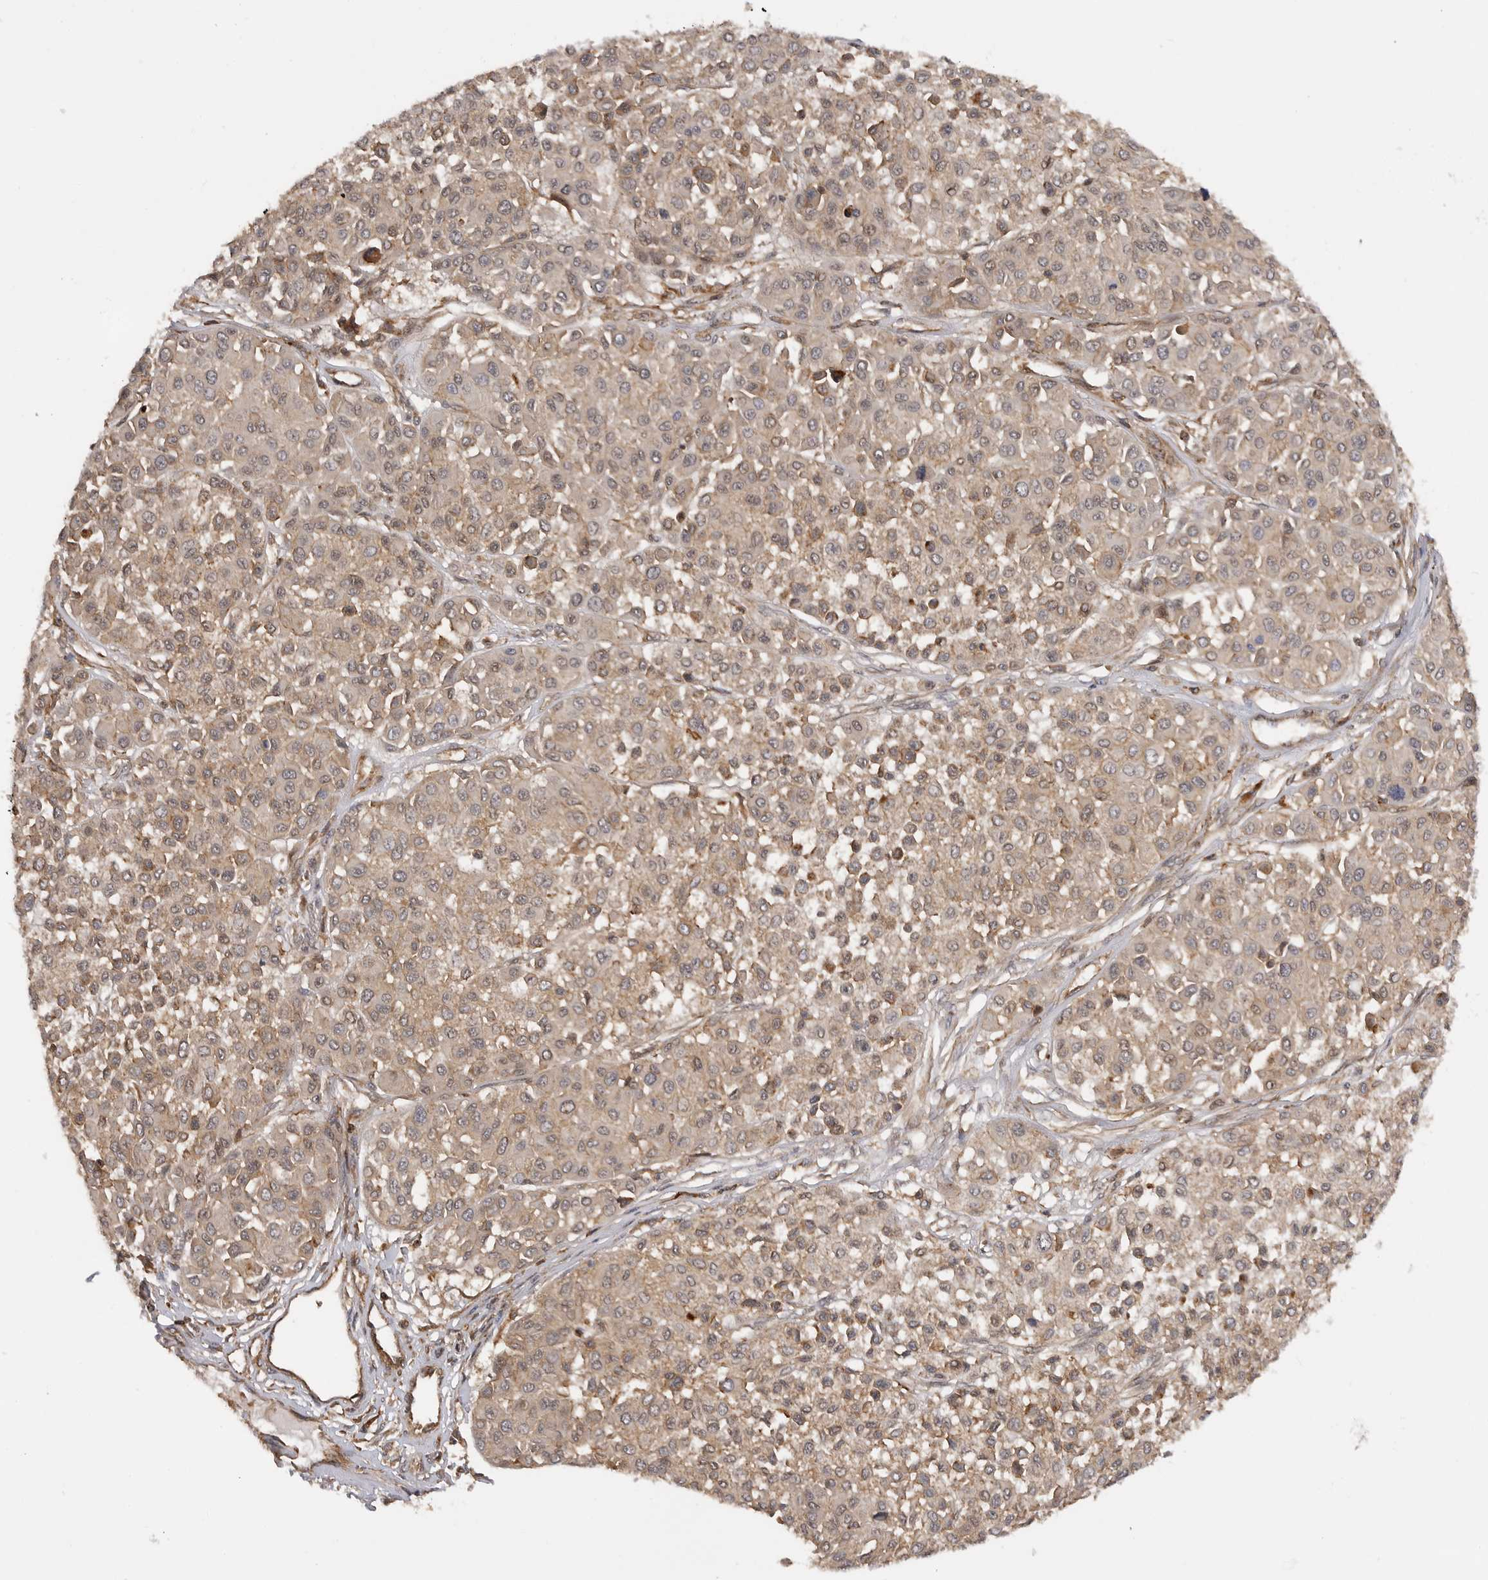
{"staining": {"intensity": "weak", "quantity": ">75%", "location": "cytoplasmic/membranous,nuclear"}, "tissue": "melanoma", "cell_type": "Tumor cells", "image_type": "cancer", "snomed": [{"axis": "morphology", "description": "Malignant melanoma, Metastatic site"}, {"axis": "topography", "description": "Soft tissue"}], "caption": "Immunohistochemistry (IHC) micrograph of neoplastic tissue: melanoma stained using immunohistochemistry (IHC) demonstrates low levels of weak protein expression localized specifically in the cytoplasmic/membranous and nuclear of tumor cells, appearing as a cytoplasmic/membranous and nuclear brown color.", "gene": "TRIM56", "patient": {"sex": "male", "age": 41}}